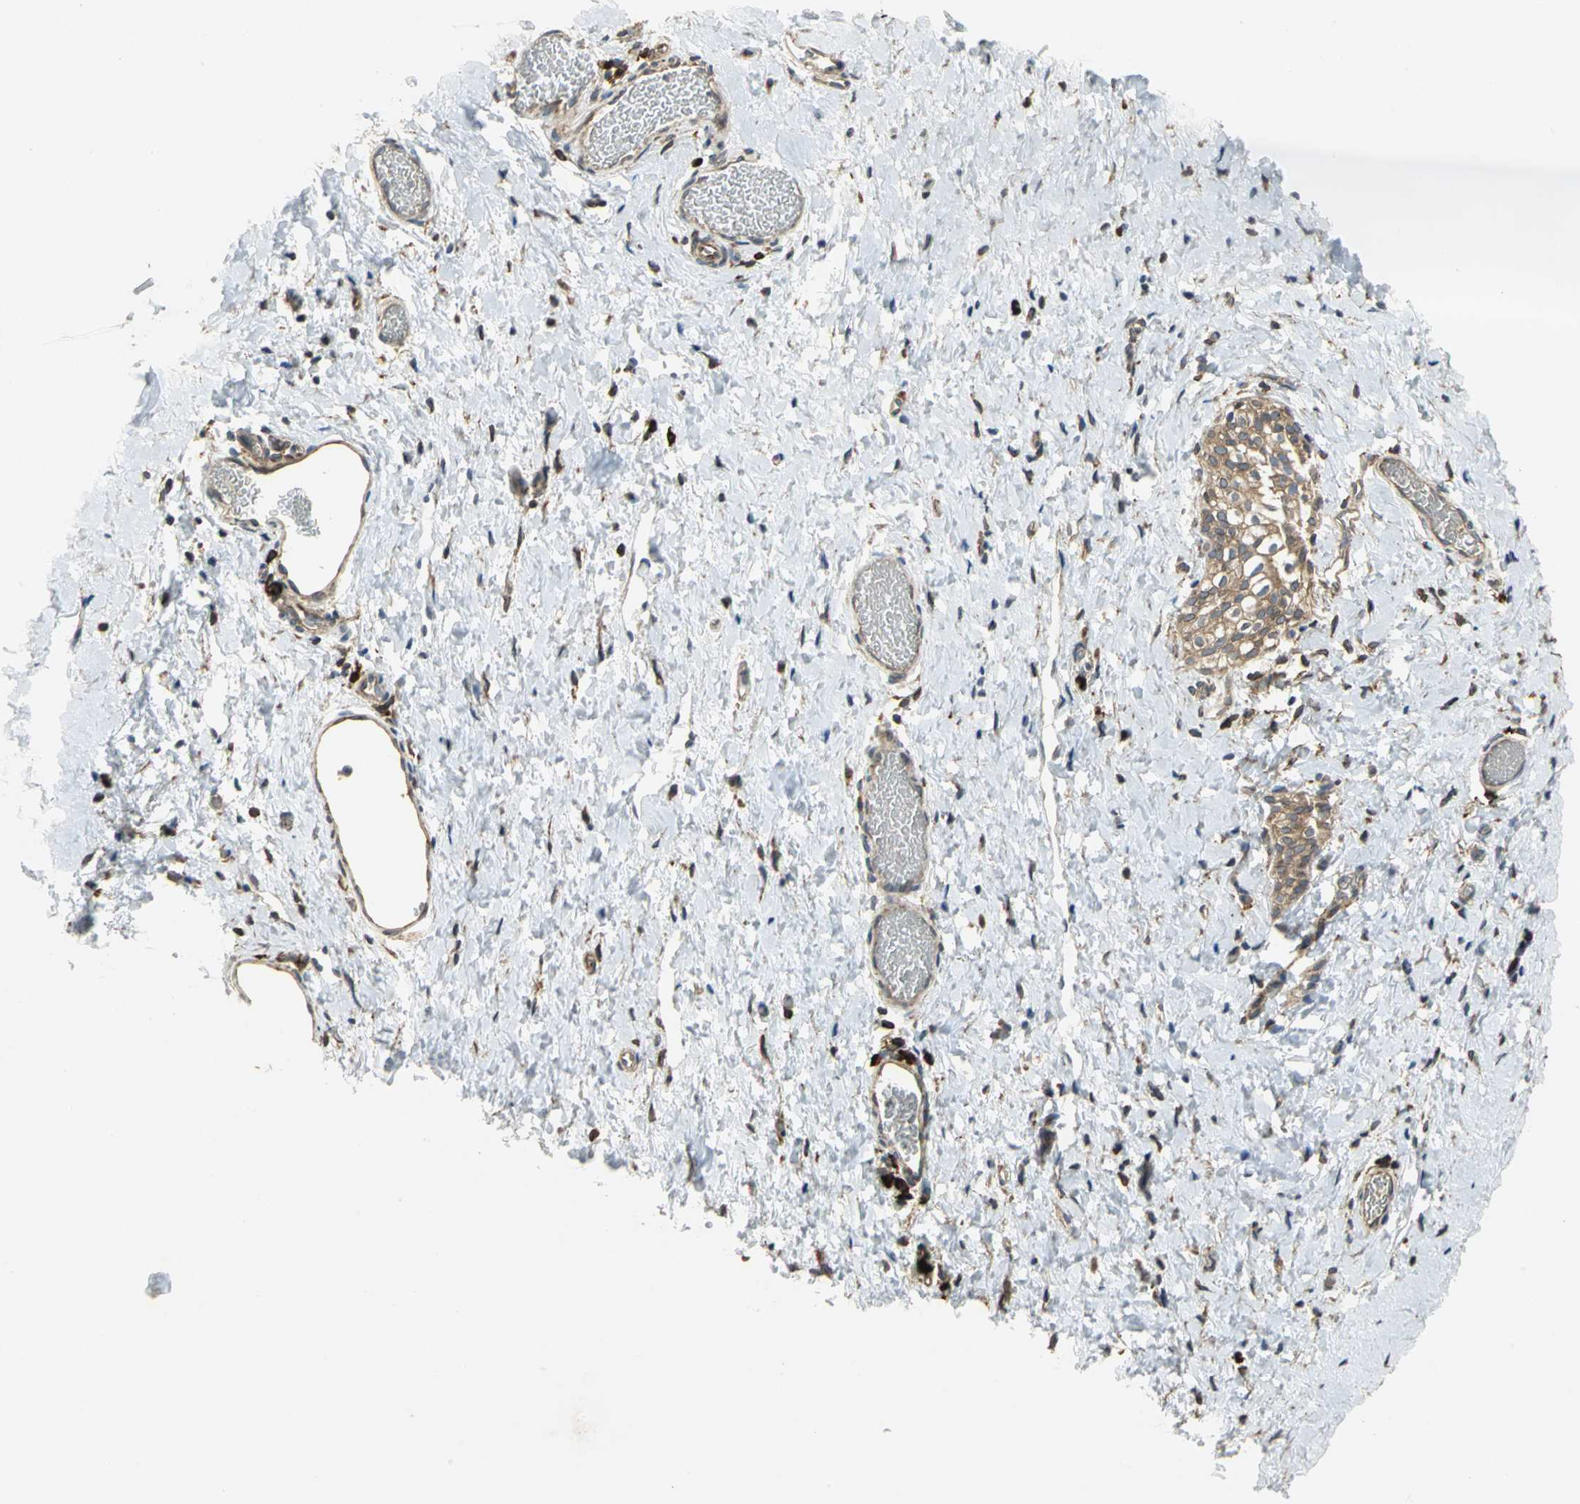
{"staining": {"intensity": "weak", "quantity": "25%-75%", "location": "cytoplasmic/membranous"}, "tissue": "smooth muscle", "cell_type": "Smooth muscle cells", "image_type": "normal", "snomed": [{"axis": "morphology", "description": "Normal tissue, NOS"}, {"axis": "topography", "description": "Smooth muscle"}], "caption": "Smooth muscle cells reveal low levels of weak cytoplasmic/membranous expression in approximately 25%-75% of cells in benign human smooth muscle. The staining was performed using DAB to visualize the protein expression in brown, while the nuclei were stained in blue with hematoxylin (Magnification: 20x).", "gene": "SYVN1", "patient": {"sex": "male", "age": 16}}